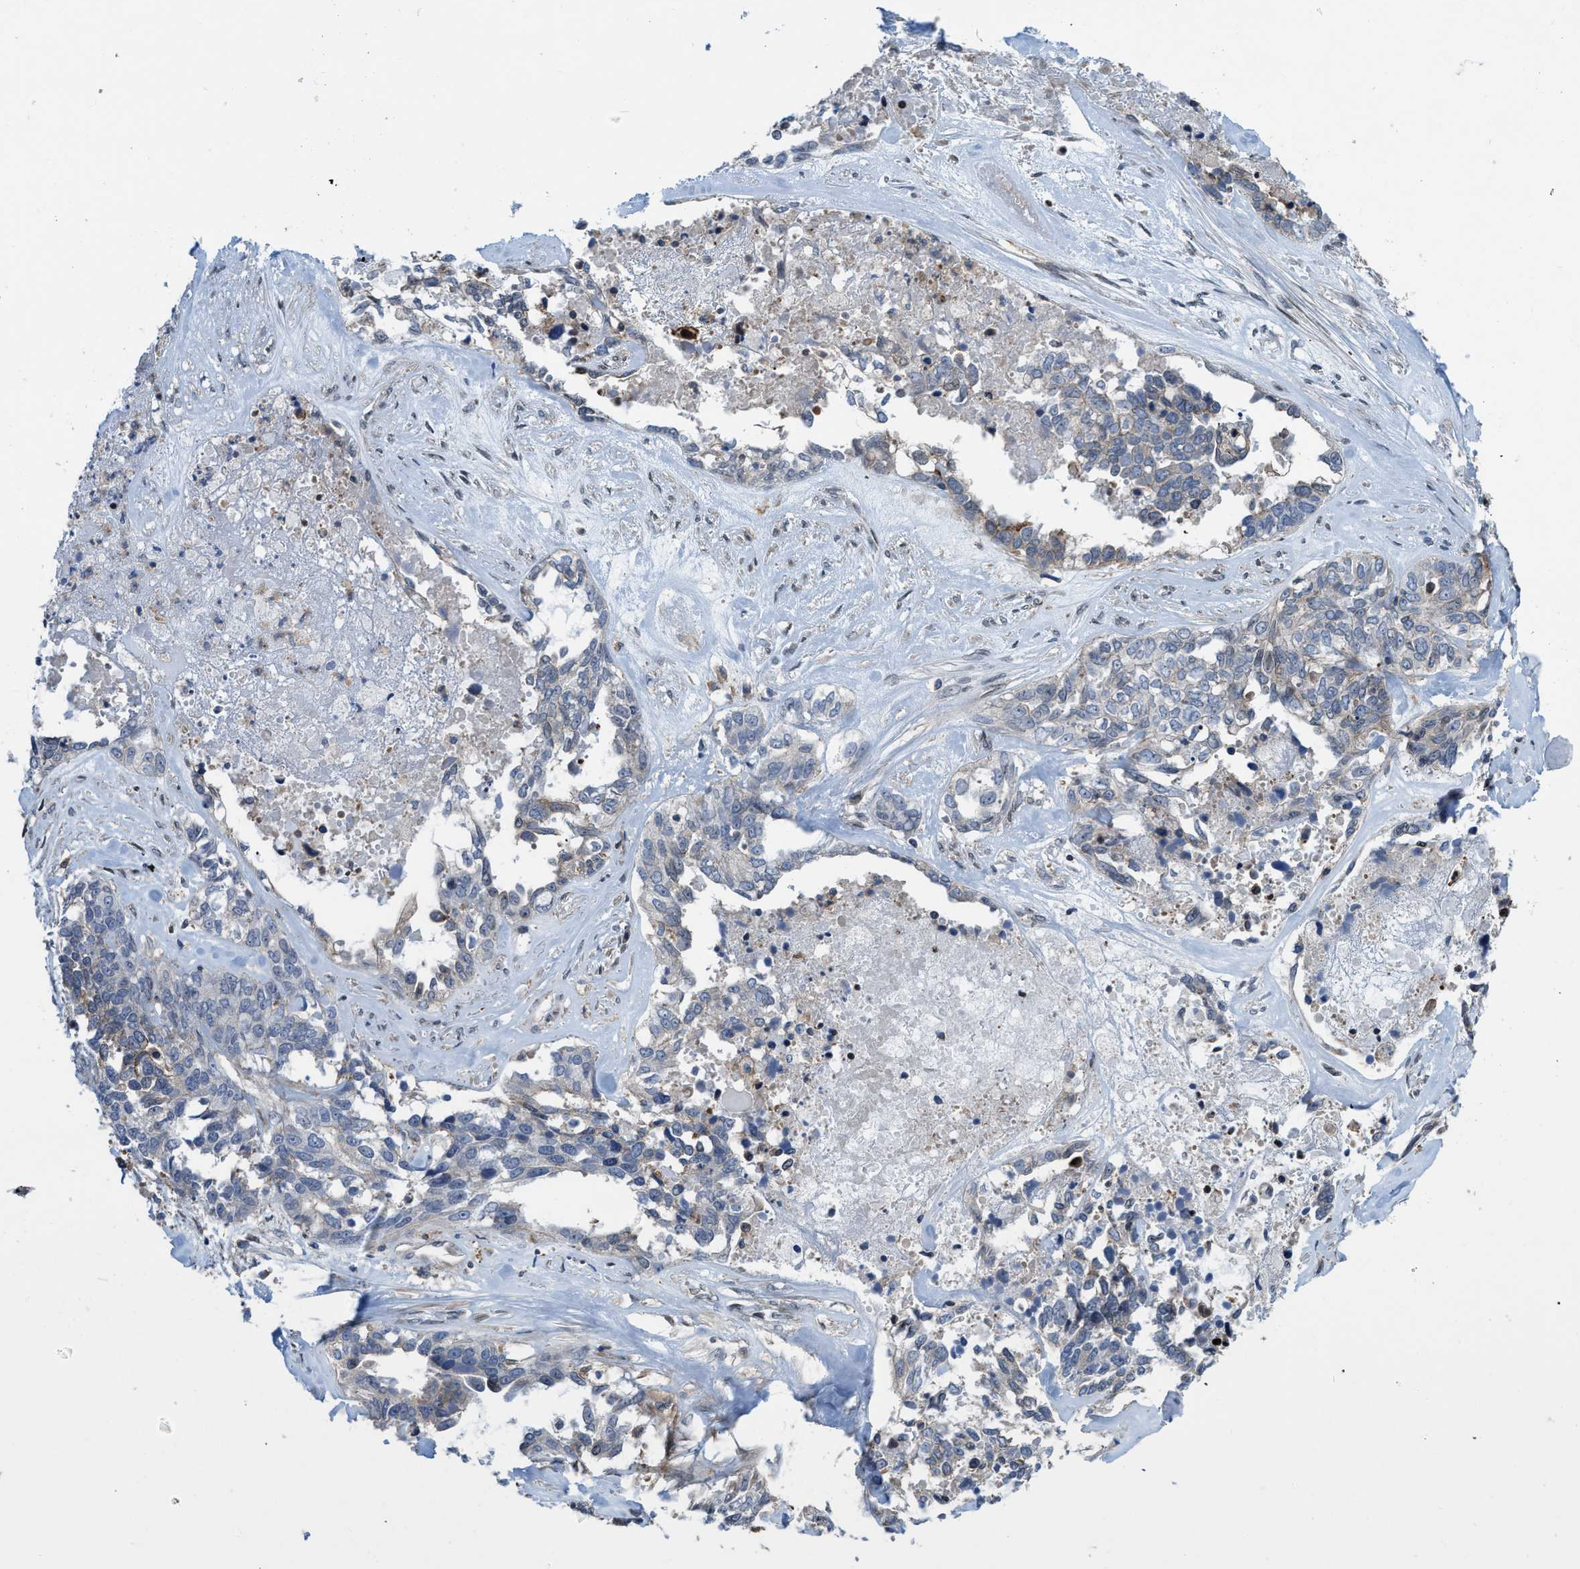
{"staining": {"intensity": "negative", "quantity": "none", "location": "none"}, "tissue": "ovarian cancer", "cell_type": "Tumor cells", "image_type": "cancer", "snomed": [{"axis": "morphology", "description": "Cystadenocarcinoma, serous, NOS"}, {"axis": "topography", "description": "Ovary"}], "caption": "Immunohistochemistry (IHC) of ovarian cancer demonstrates no expression in tumor cells.", "gene": "MYO18A", "patient": {"sex": "female", "age": 44}}